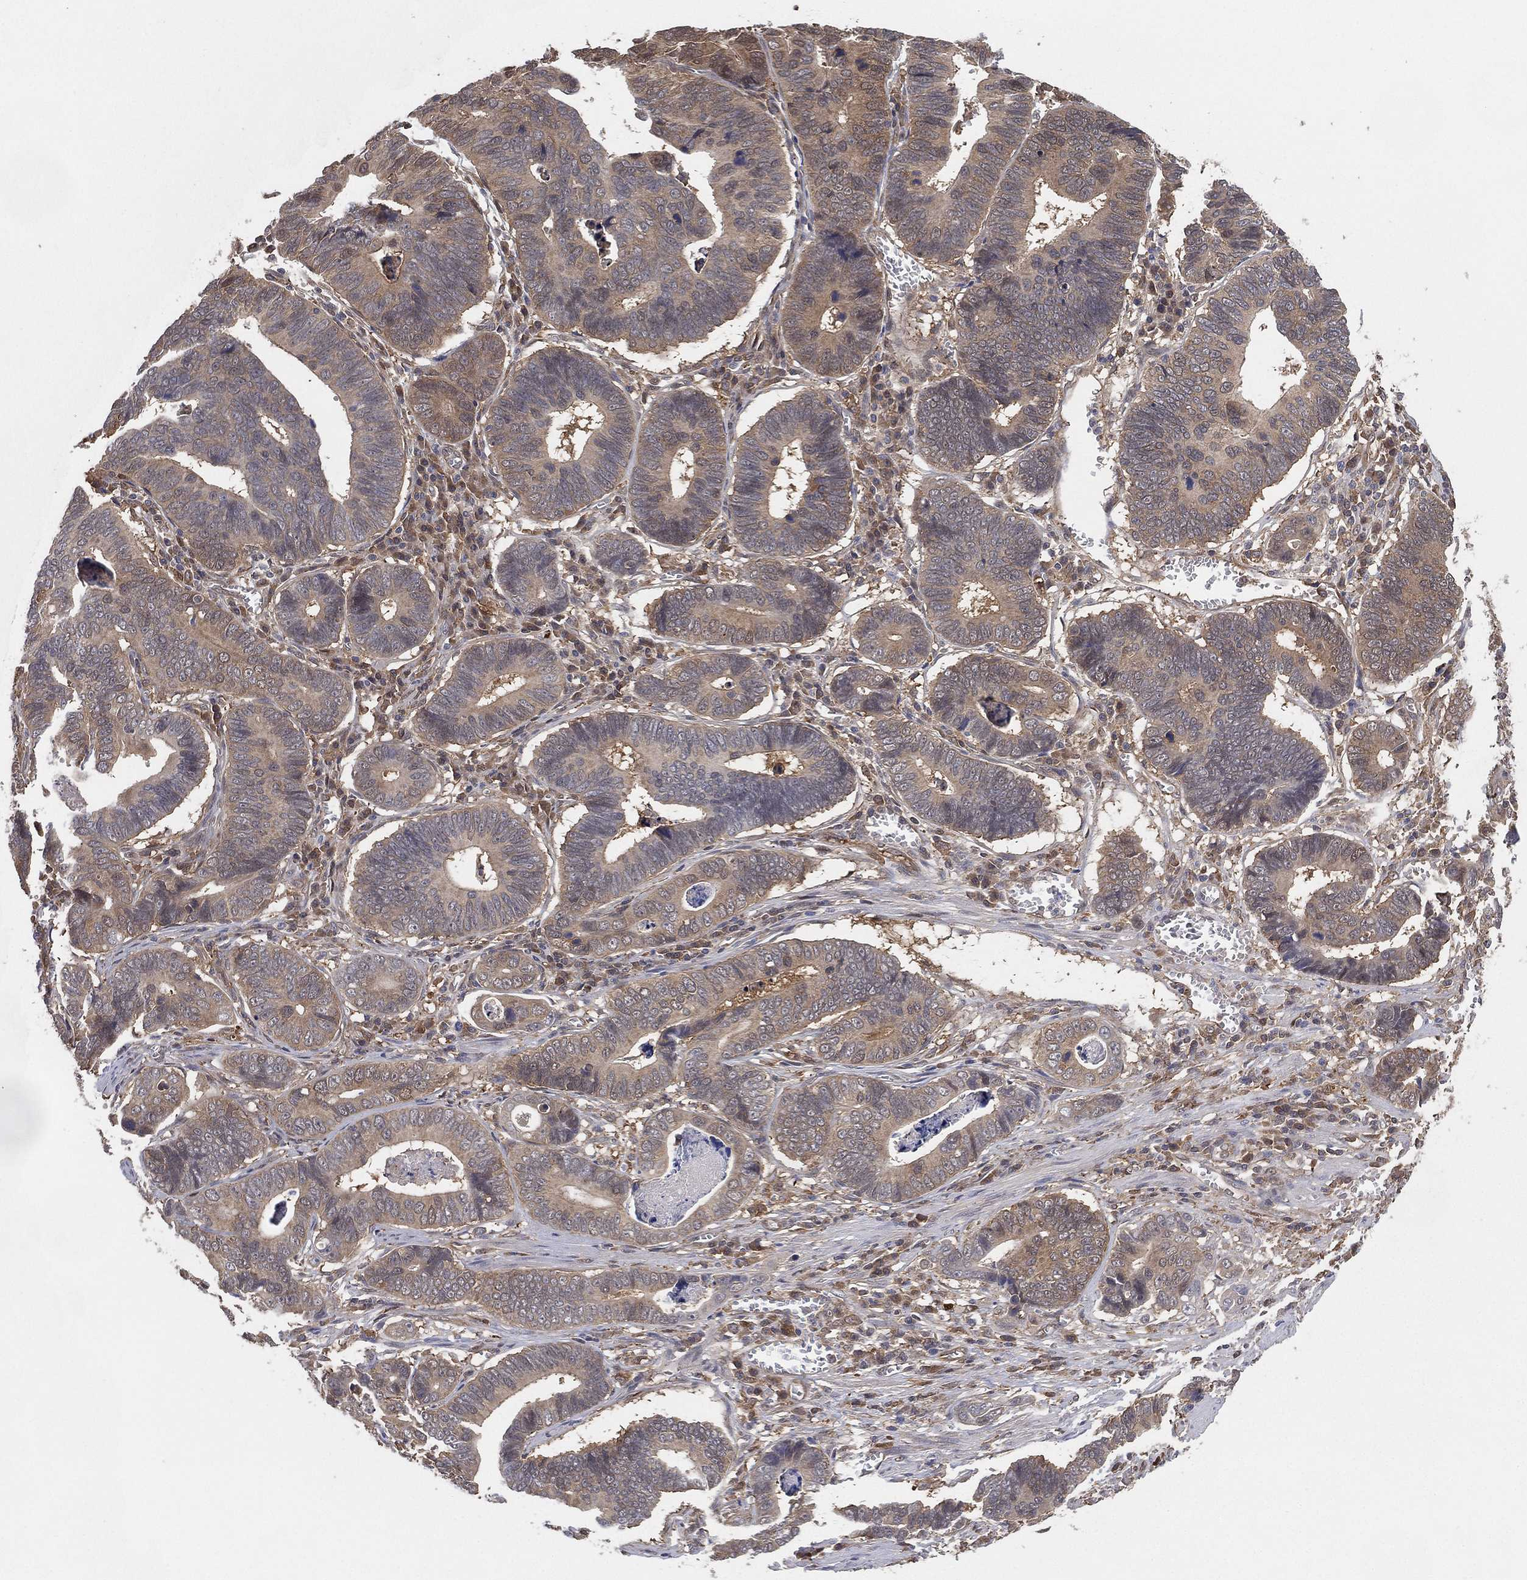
{"staining": {"intensity": "moderate", "quantity": "25%-75%", "location": "cytoplasmic/membranous"}, "tissue": "stomach cancer", "cell_type": "Tumor cells", "image_type": "cancer", "snomed": [{"axis": "morphology", "description": "Adenocarcinoma, NOS"}, {"axis": "topography", "description": "Stomach"}], "caption": "Brown immunohistochemical staining in human stomach cancer (adenocarcinoma) demonstrates moderate cytoplasmic/membranous staining in about 25%-75% of tumor cells.", "gene": "PSMG4", "patient": {"sex": "male", "age": 84}}